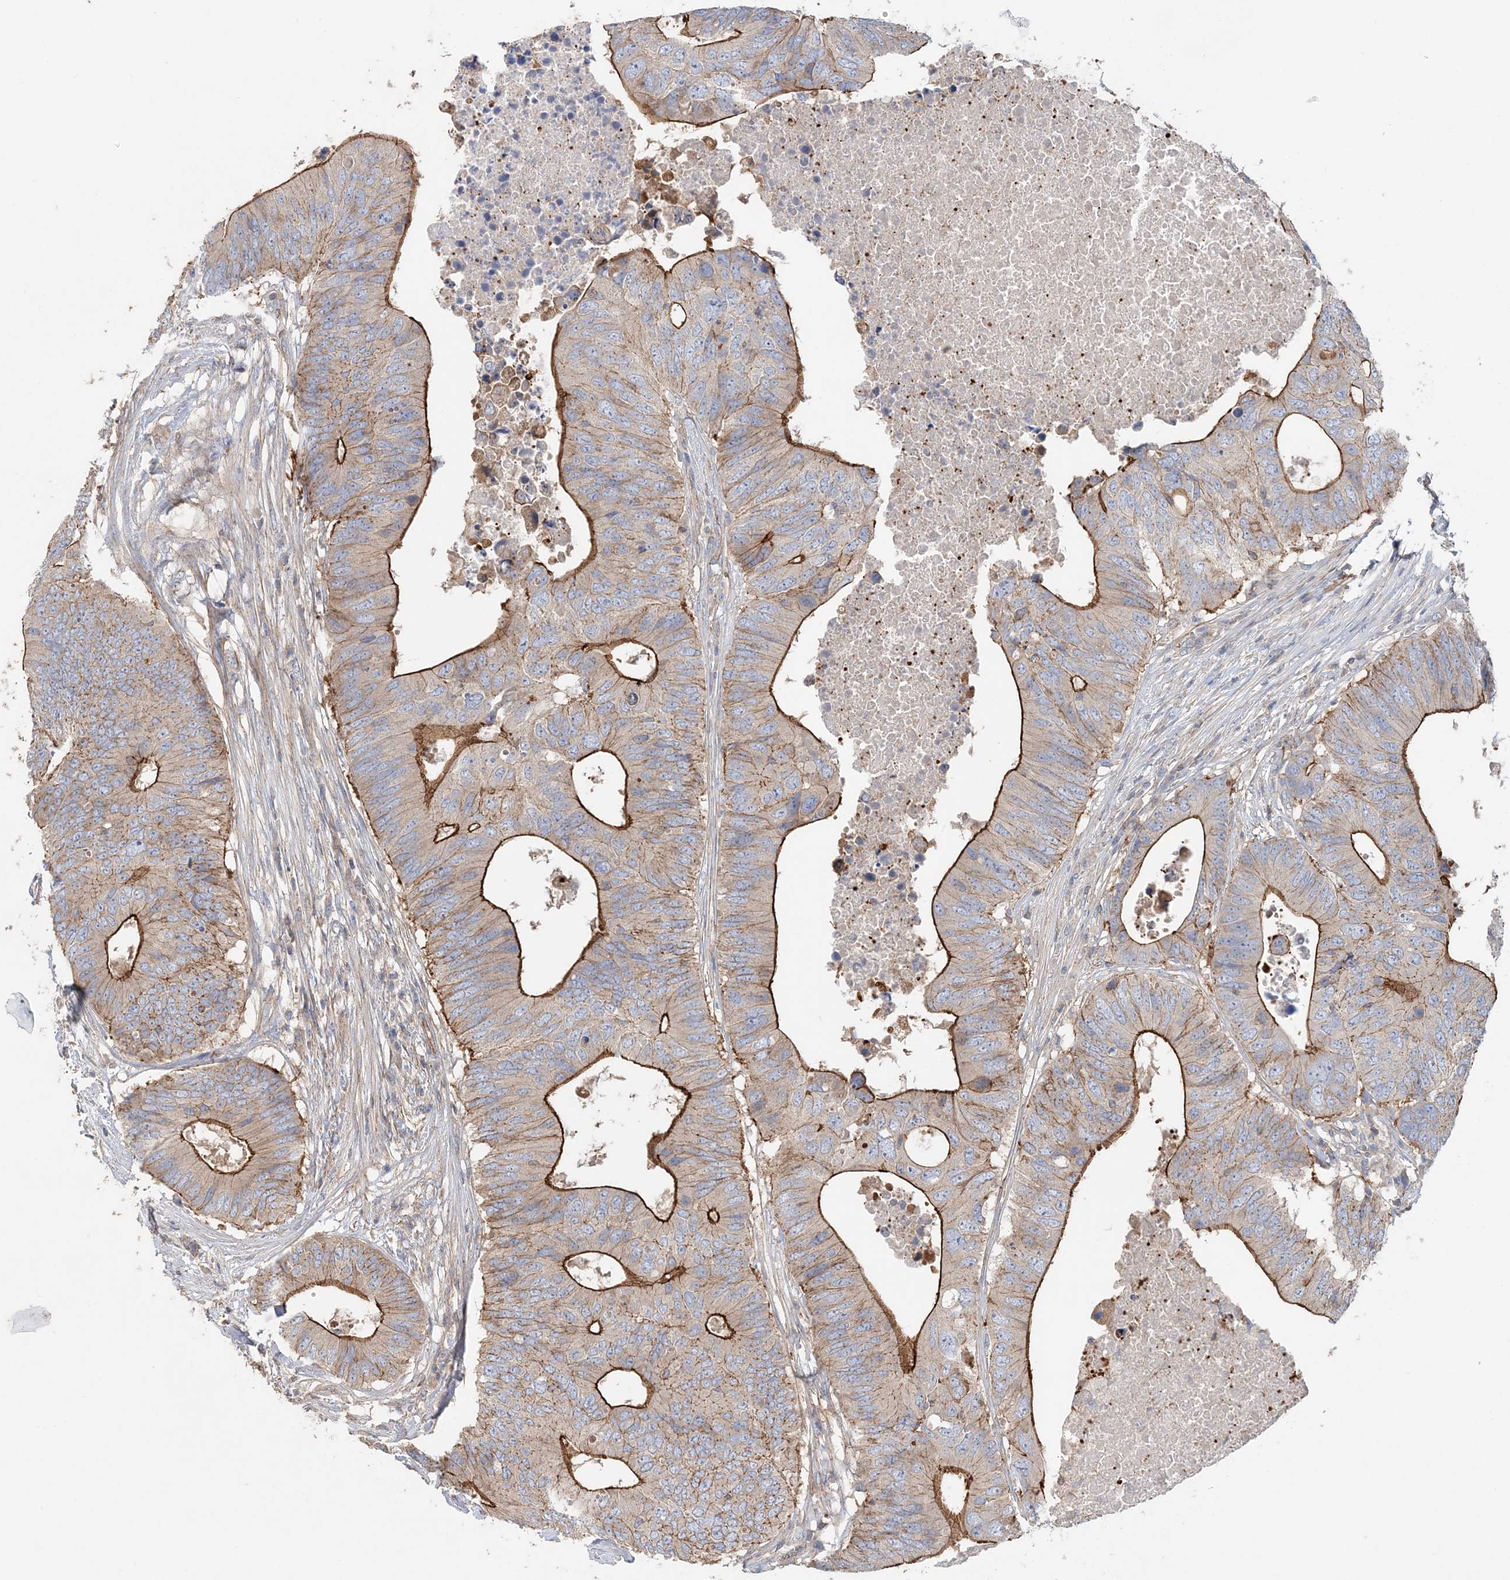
{"staining": {"intensity": "strong", "quantity": "25%-75%", "location": "cytoplasmic/membranous"}, "tissue": "colorectal cancer", "cell_type": "Tumor cells", "image_type": "cancer", "snomed": [{"axis": "morphology", "description": "Adenocarcinoma, NOS"}, {"axis": "topography", "description": "Colon"}], "caption": "Strong cytoplasmic/membranous expression is identified in approximately 25%-75% of tumor cells in colorectal cancer (adenocarcinoma).", "gene": "PIGC", "patient": {"sex": "male", "age": 71}}